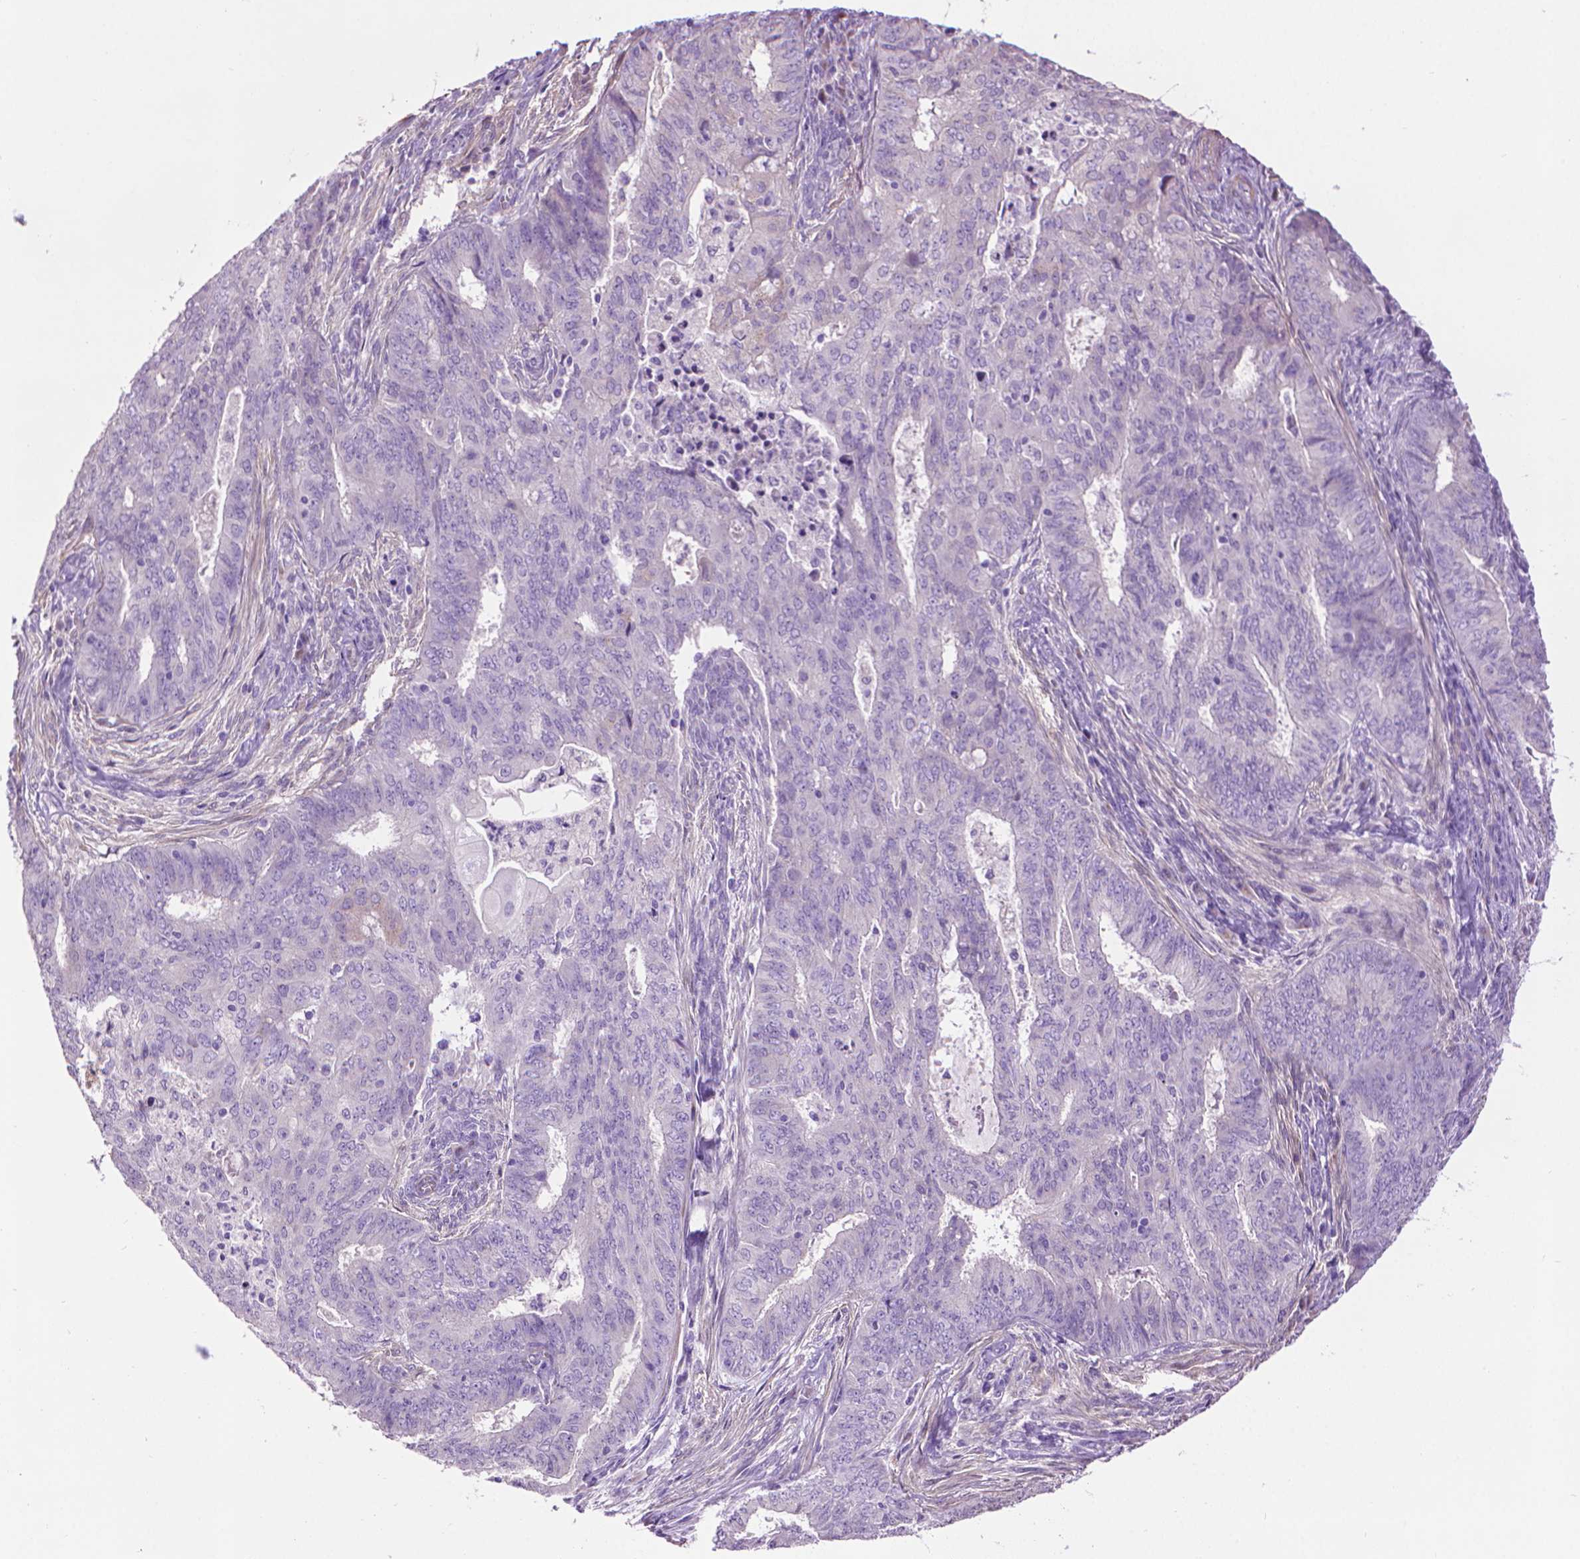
{"staining": {"intensity": "negative", "quantity": "none", "location": "none"}, "tissue": "endometrial cancer", "cell_type": "Tumor cells", "image_type": "cancer", "snomed": [{"axis": "morphology", "description": "Adenocarcinoma, NOS"}, {"axis": "topography", "description": "Endometrium"}], "caption": "This micrograph is of endometrial adenocarcinoma stained with immunohistochemistry (IHC) to label a protein in brown with the nuclei are counter-stained blue. There is no positivity in tumor cells.", "gene": "AQP10", "patient": {"sex": "female", "age": 62}}